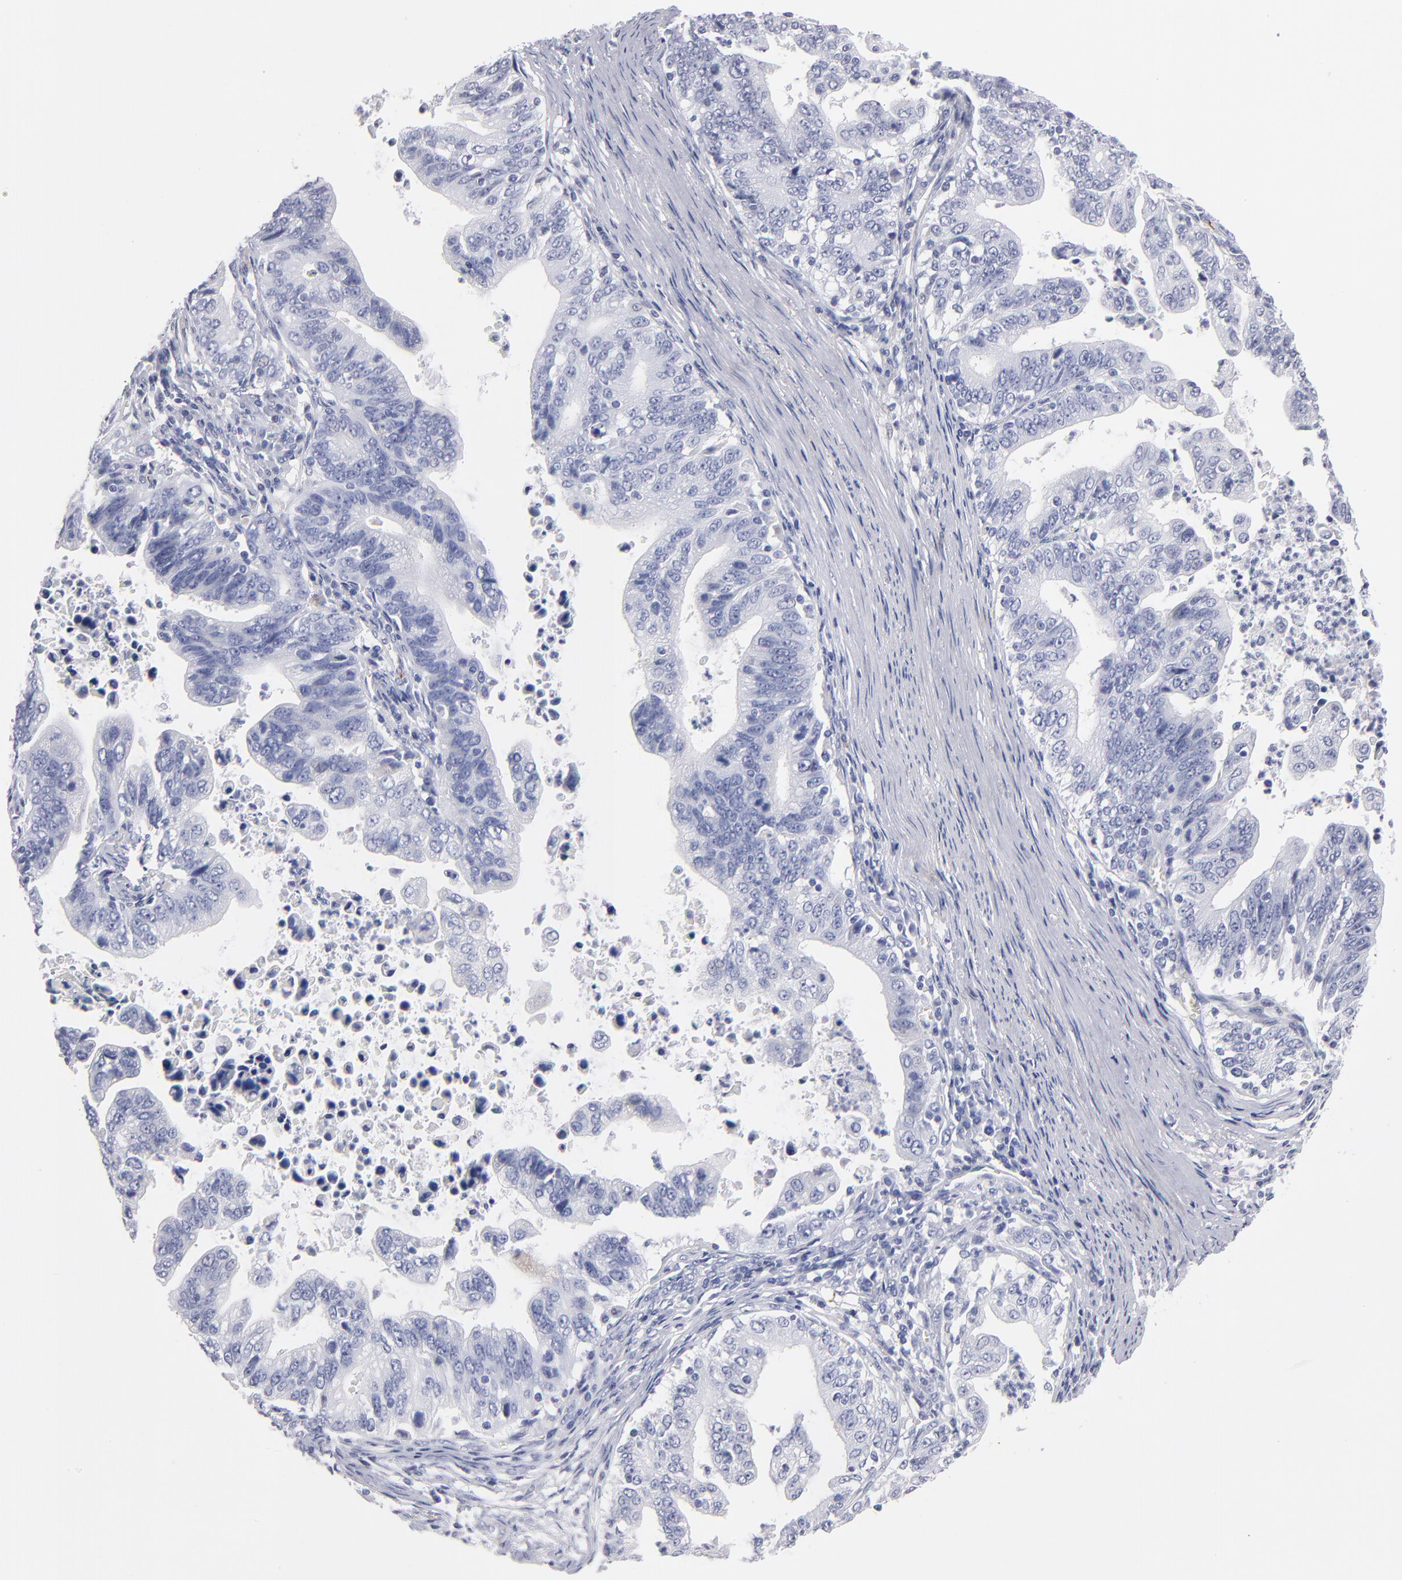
{"staining": {"intensity": "negative", "quantity": "none", "location": "none"}, "tissue": "stomach cancer", "cell_type": "Tumor cells", "image_type": "cancer", "snomed": [{"axis": "morphology", "description": "Adenocarcinoma, NOS"}, {"axis": "topography", "description": "Stomach, upper"}], "caption": "This photomicrograph is of stomach cancer stained with IHC to label a protein in brown with the nuclei are counter-stained blue. There is no expression in tumor cells.", "gene": "FABP4", "patient": {"sex": "female", "age": 50}}